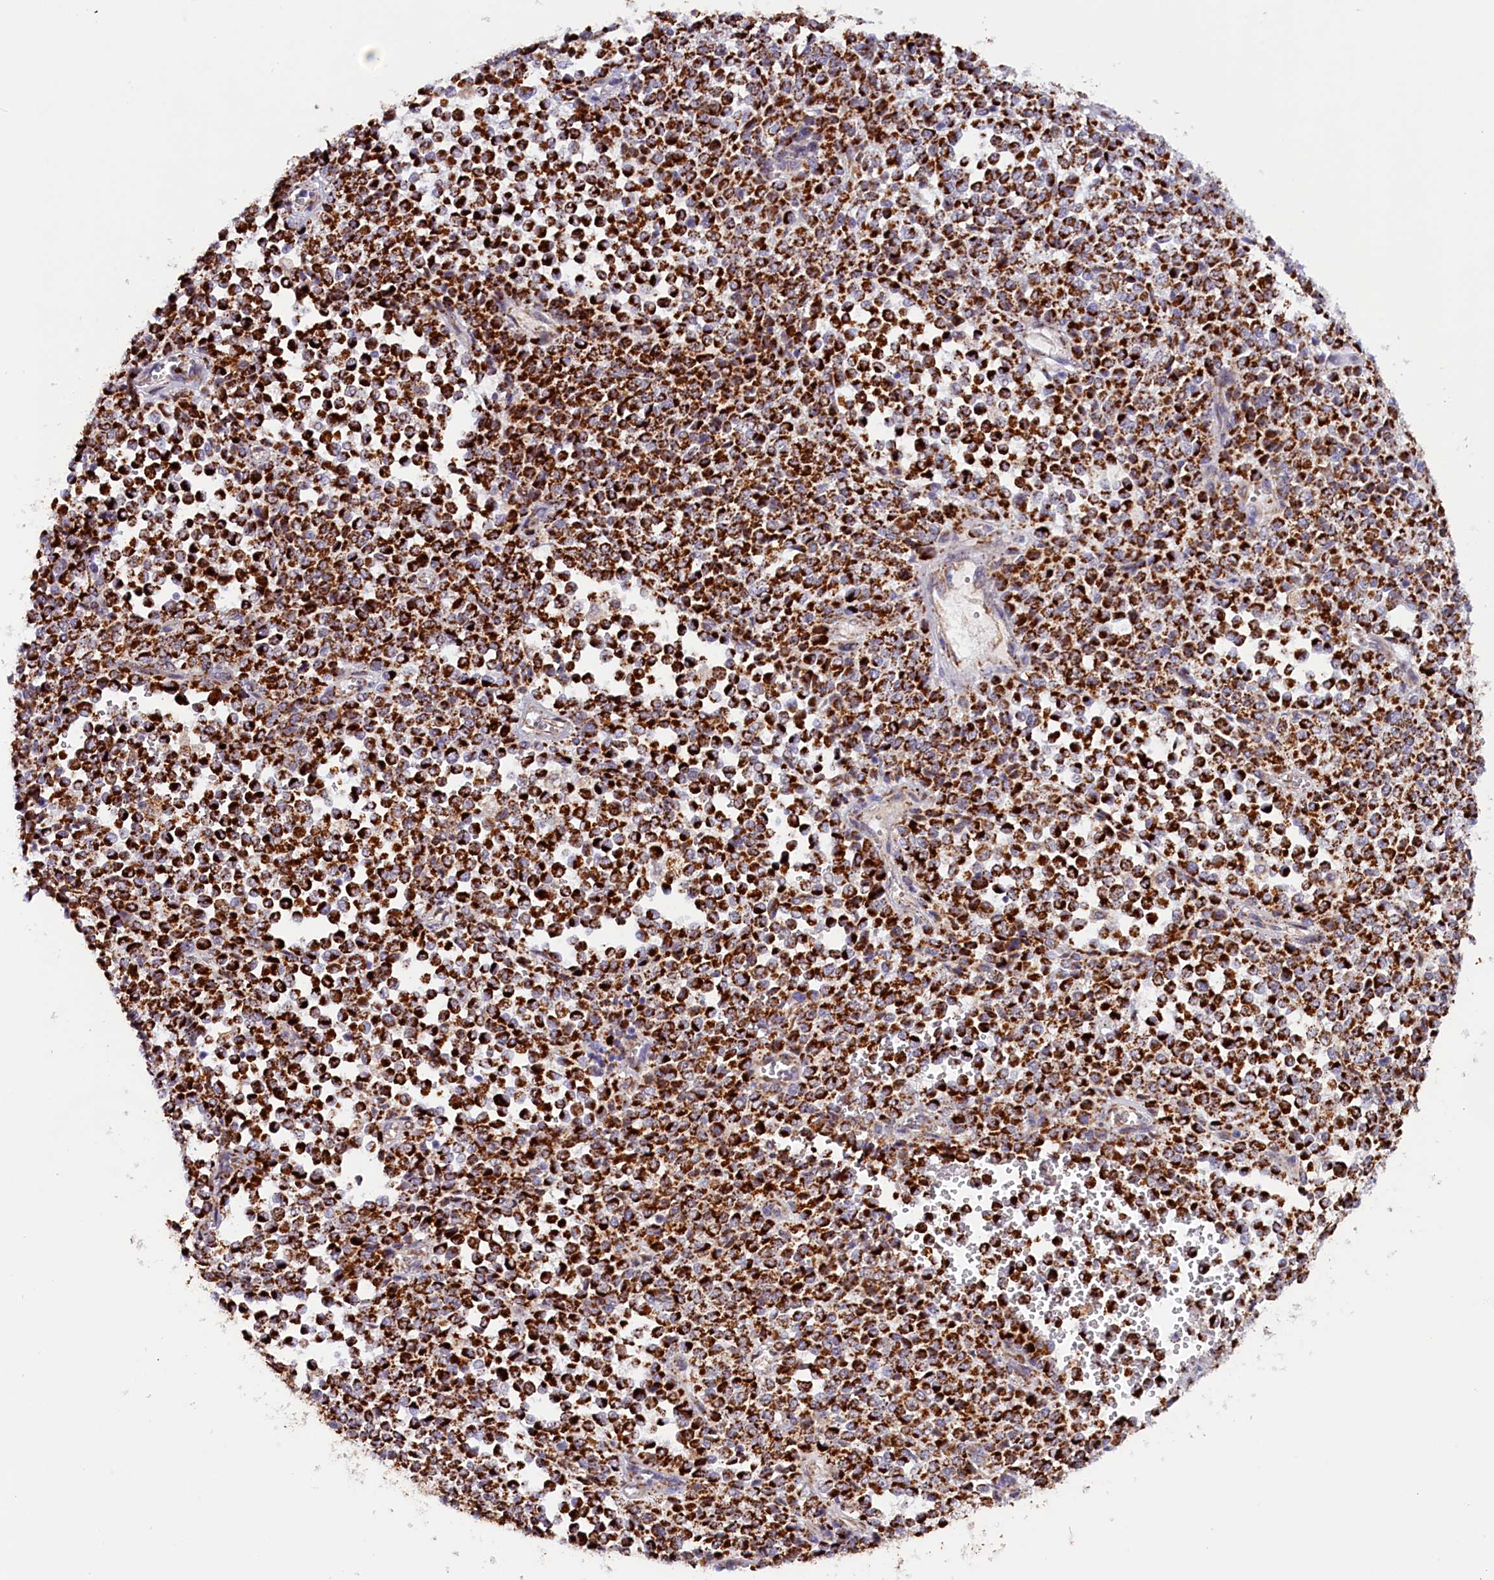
{"staining": {"intensity": "strong", "quantity": ">75%", "location": "cytoplasmic/membranous"}, "tissue": "melanoma", "cell_type": "Tumor cells", "image_type": "cancer", "snomed": [{"axis": "morphology", "description": "Malignant melanoma, Metastatic site"}, {"axis": "topography", "description": "Pancreas"}], "caption": "An immunohistochemistry photomicrograph of tumor tissue is shown. Protein staining in brown labels strong cytoplasmic/membranous positivity in malignant melanoma (metastatic site) within tumor cells.", "gene": "AKTIP", "patient": {"sex": "female", "age": 30}}